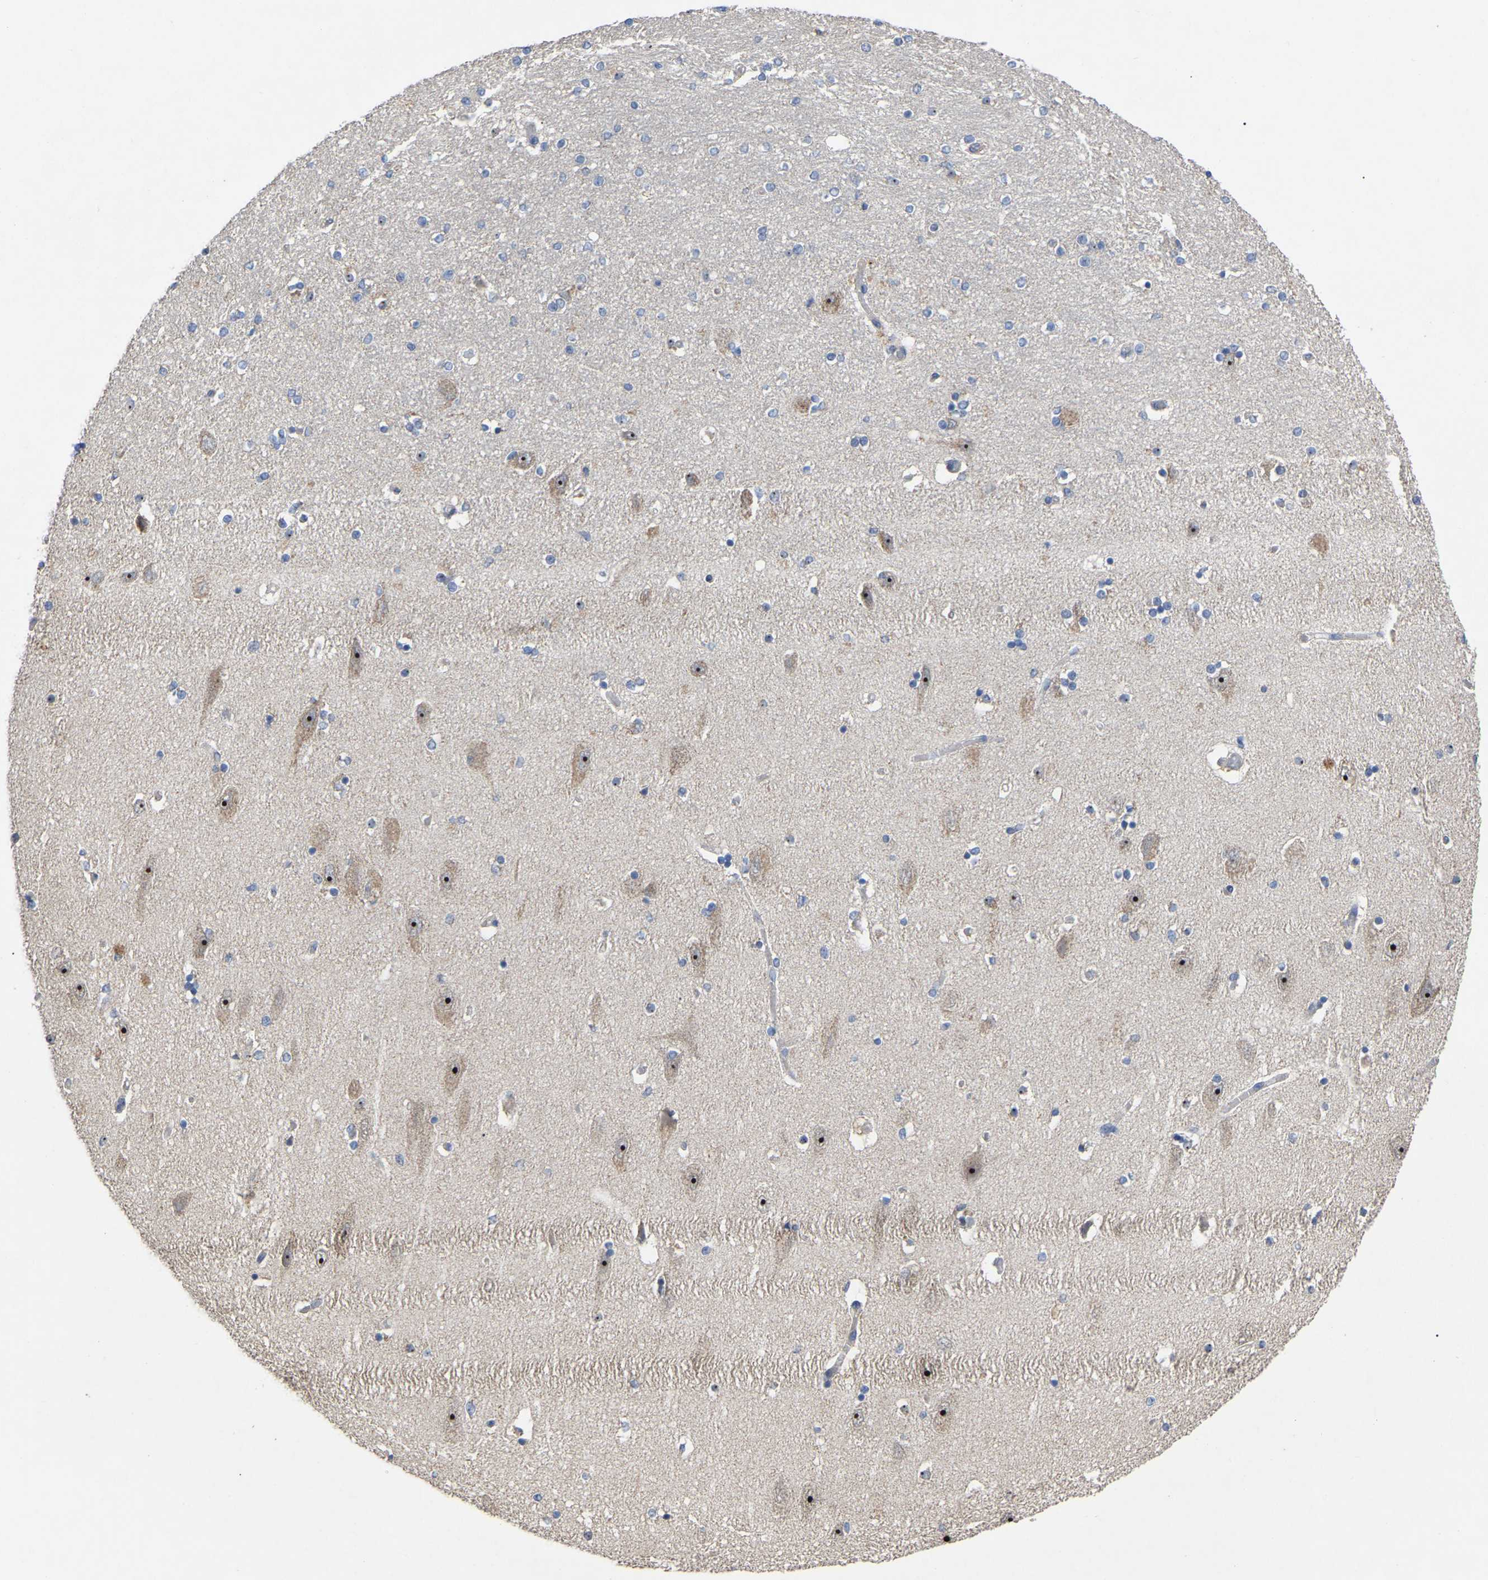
{"staining": {"intensity": "moderate", "quantity": "<25%", "location": "nuclear"}, "tissue": "hippocampus", "cell_type": "Glial cells", "image_type": "normal", "snomed": [{"axis": "morphology", "description": "Normal tissue, NOS"}, {"axis": "topography", "description": "Hippocampus"}], "caption": "This micrograph reveals benign hippocampus stained with IHC to label a protein in brown. The nuclear of glial cells show moderate positivity for the protein. Nuclei are counter-stained blue.", "gene": "NOP53", "patient": {"sex": "female", "age": 54}}